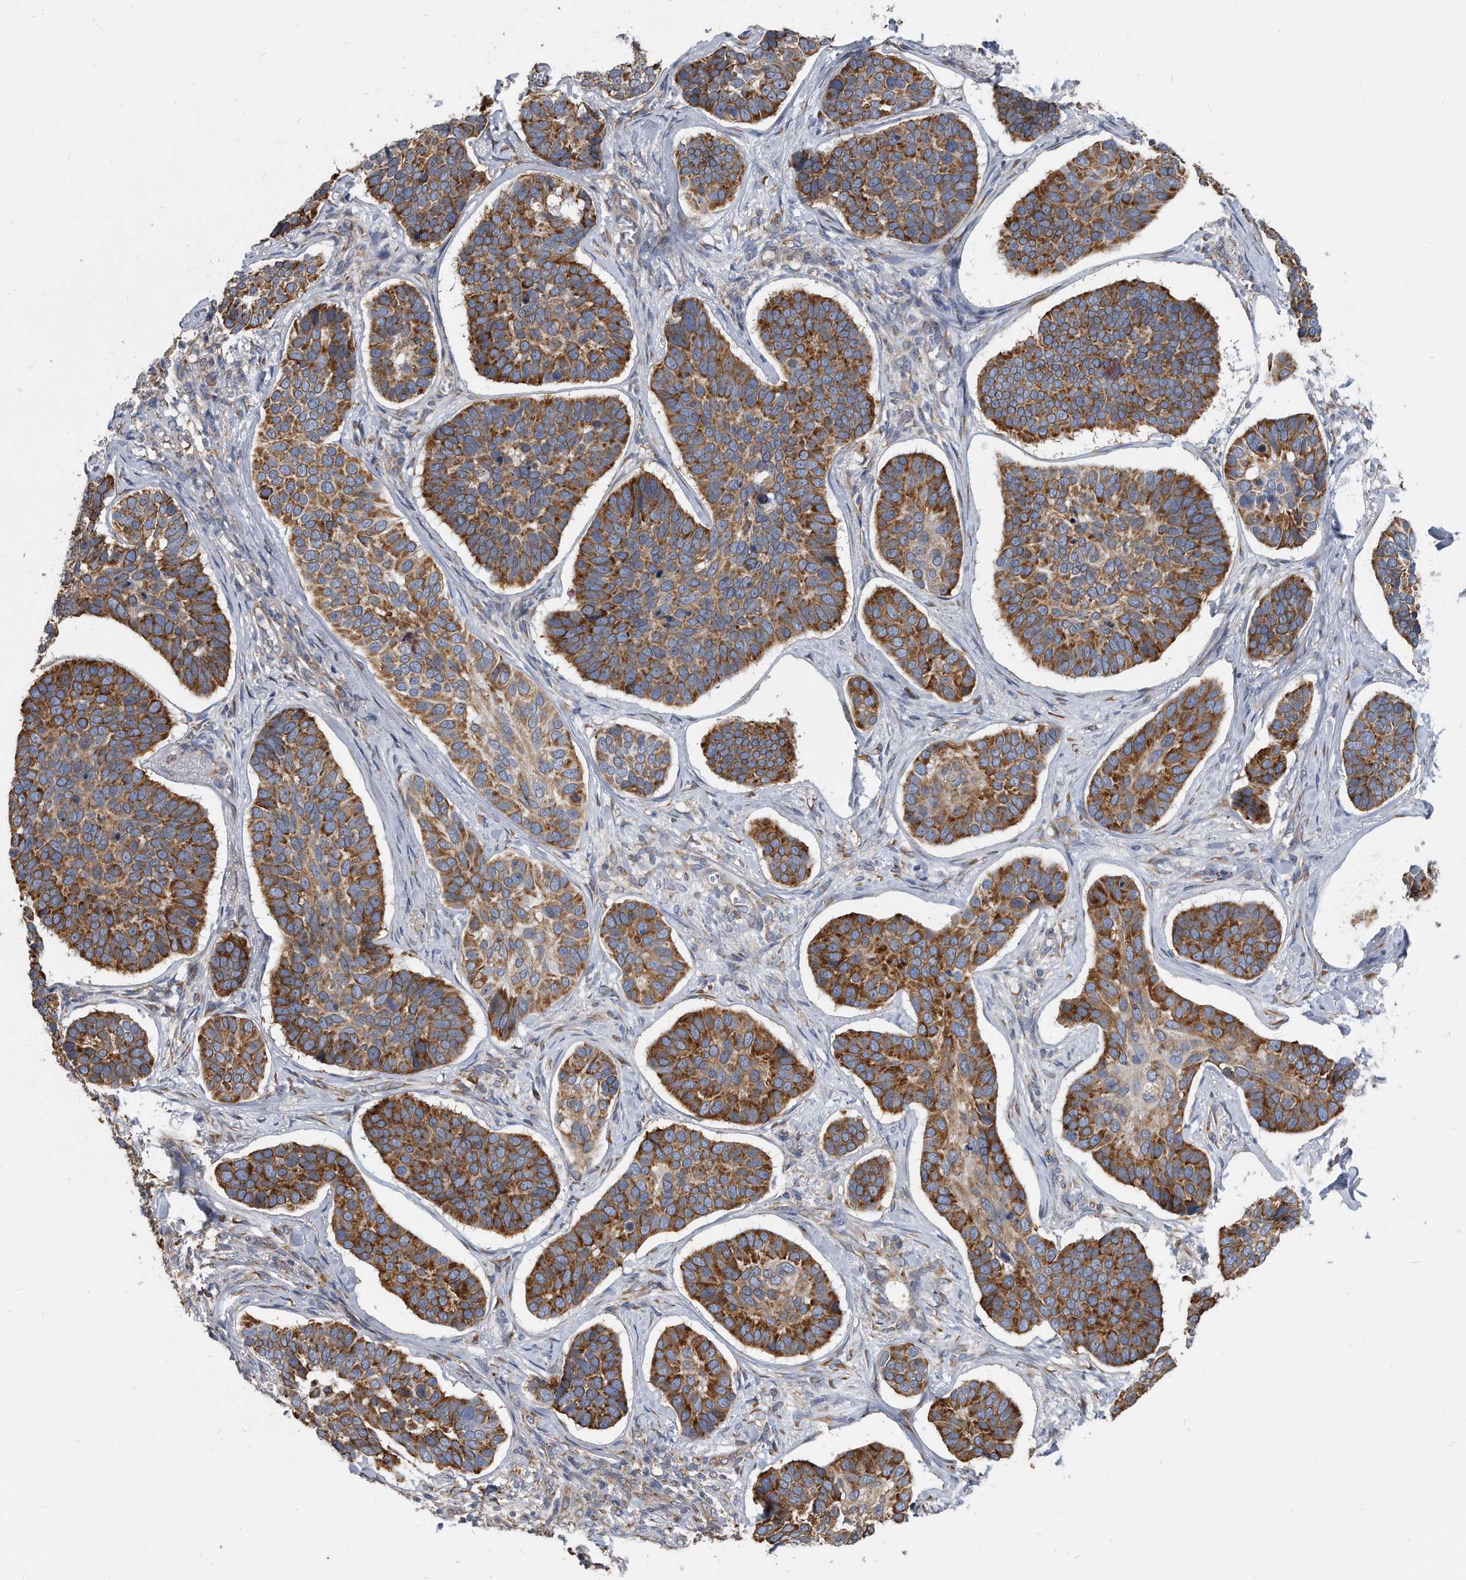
{"staining": {"intensity": "strong", "quantity": ">75%", "location": "cytoplasmic/membranous"}, "tissue": "skin cancer", "cell_type": "Tumor cells", "image_type": "cancer", "snomed": [{"axis": "morphology", "description": "Basal cell carcinoma"}, {"axis": "topography", "description": "Skin"}], "caption": "Protein expression analysis of skin cancer (basal cell carcinoma) reveals strong cytoplasmic/membranous positivity in approximately >75% of tumor cells.", "gene": "CCDC47", "patient": {"sex": "male", "age": 62}}